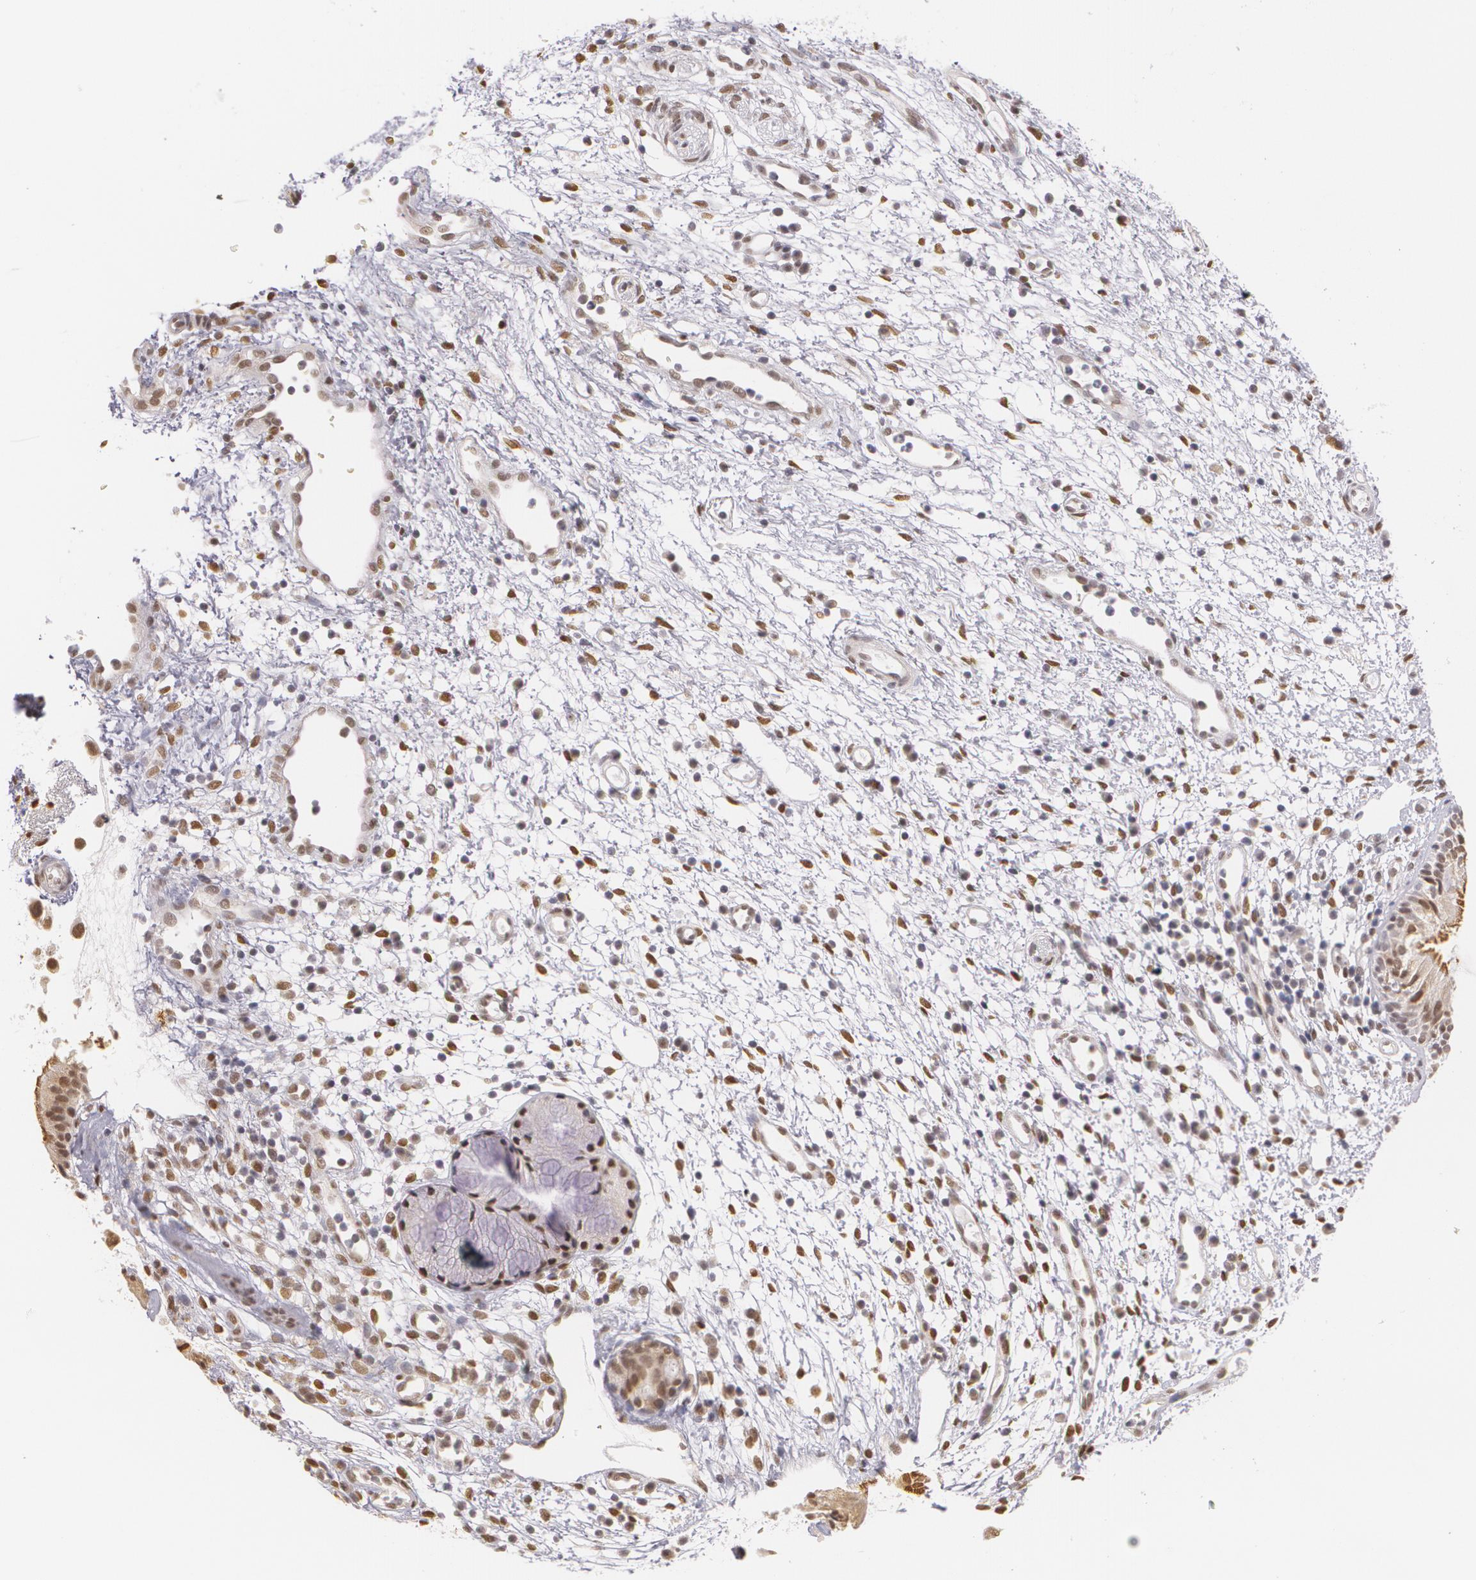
{"staining": {"intensity": "moderate", "quantity": "25%-75%", "location": "nuclear"}, "tissue": "nasopharynx", "cell_type": "Respiratory epithelial cells", "image_type": "normal", "snomed": [{"axis": "morphology", "description": "Normal tissue, NOS"}, {"axis": "morphology", "description": "Inflammation, NOS"}, {"axis": "morphology", "description": "Malignant melanoma, Metastatic site"}, {"axis": "topography", "description": "Nasopharynx"}], "caption": "DAB immunohistochemical staining of unremarkable nasopharynx shows moderate nuclear protein staining in approximately 25%-75% of respiratory epithelial cells.", "gene": "ALX1", "patient": {"sex": "female", "age": 55}}